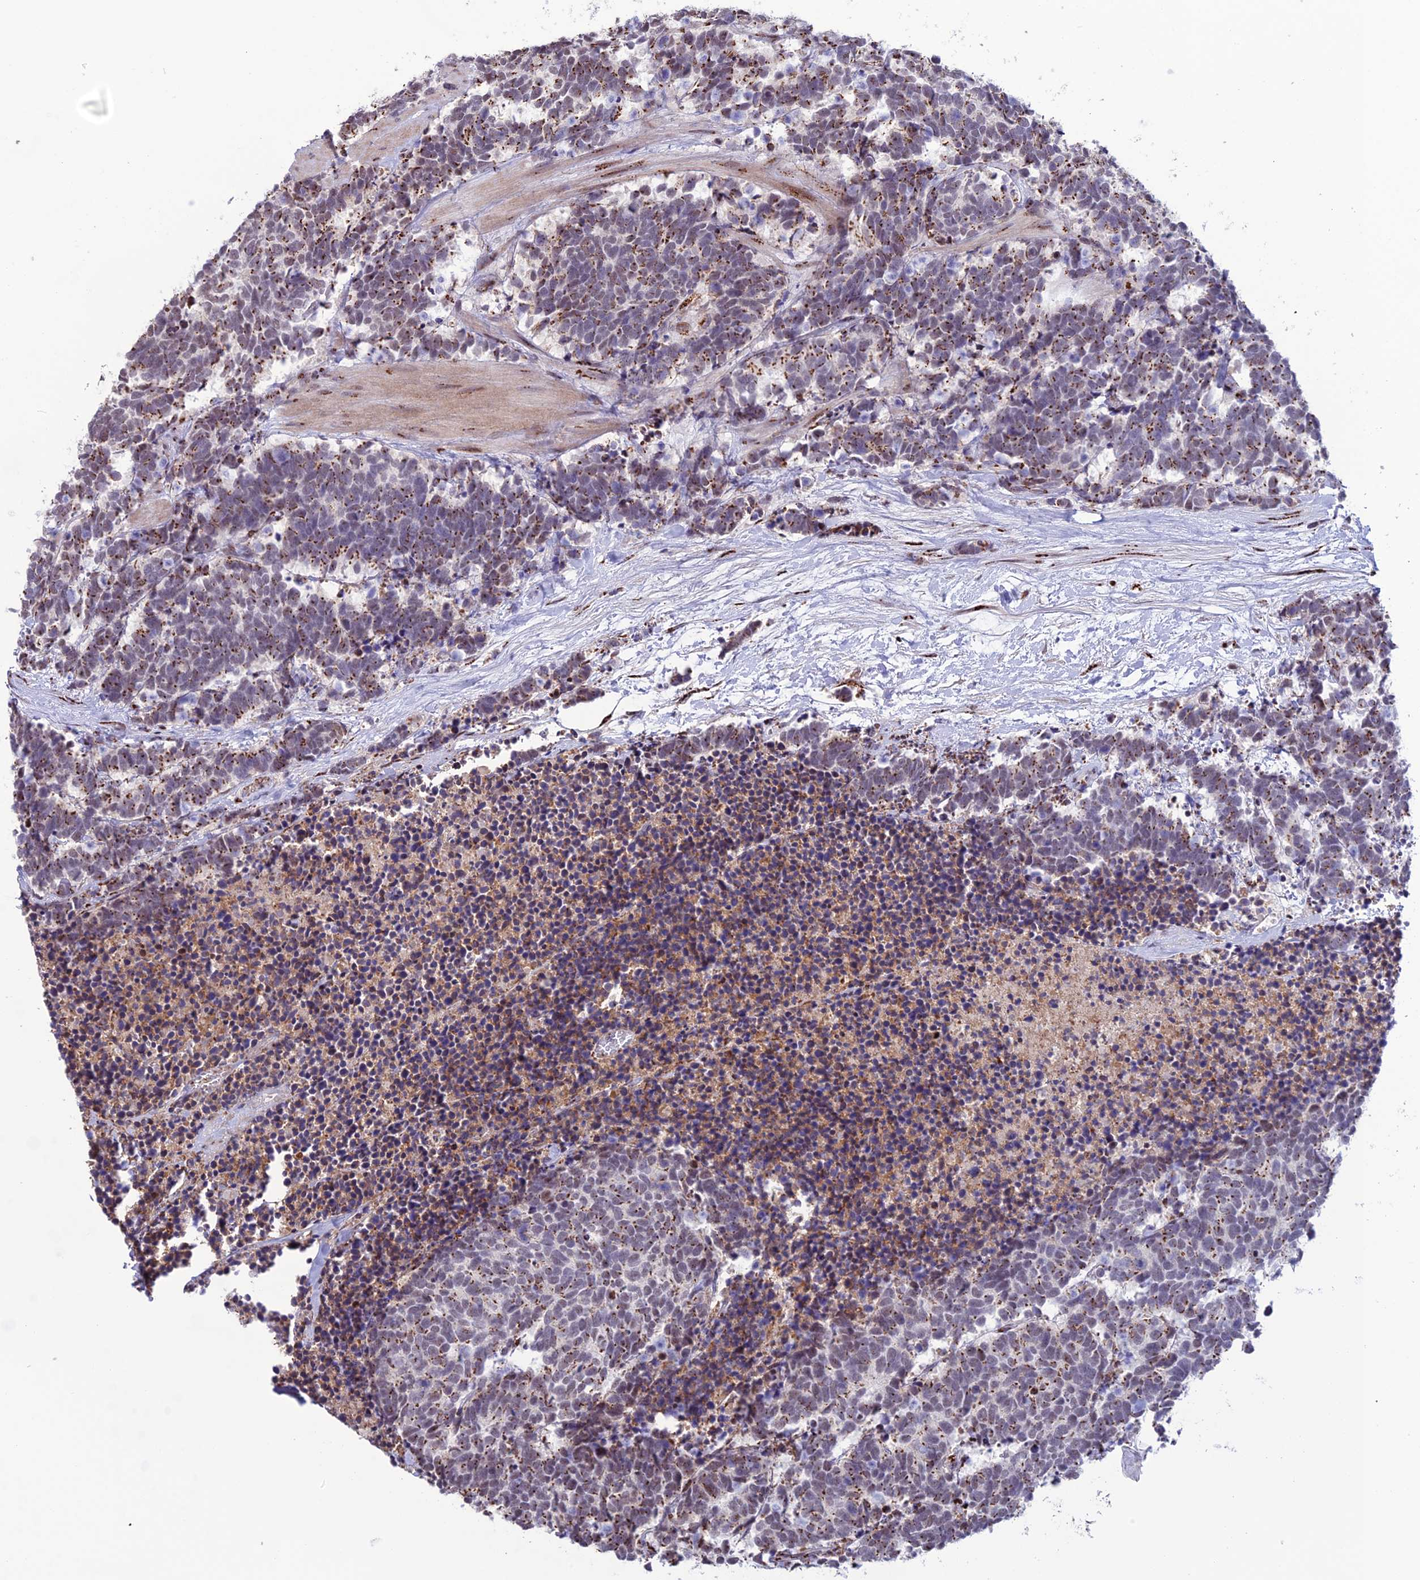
{"staining": {"intensity": "strong", "quantity": "25%-75%", "location": "cytoplasmic/membranous"}, "tissue": "carcinoid", "cell_type": "Tumor cells", "image_type": "cancer", "snomed": [{"axis": "morphology", "description": "Carcinoma, NOS"}, {"axis": "morphology", "description": "Carcinoid, malignant, NOS"}, {"axis": "topography", "description": "Prostate"}], "caption": "High-power microscopy captured an immunohistochemistry photomicrograph of carcinoid, revealing strong cytoplasmic/membranous expression in approximately 25%-75% of tumor cells. The staining was performed using DAB (3,3'-diaminobenzidine), with brown indicating positive protein expression. Nuclei are stained blue with hematoxylin.", "gene": "PLEKHA4", "patient": {"sex": "male", "age": 57}}